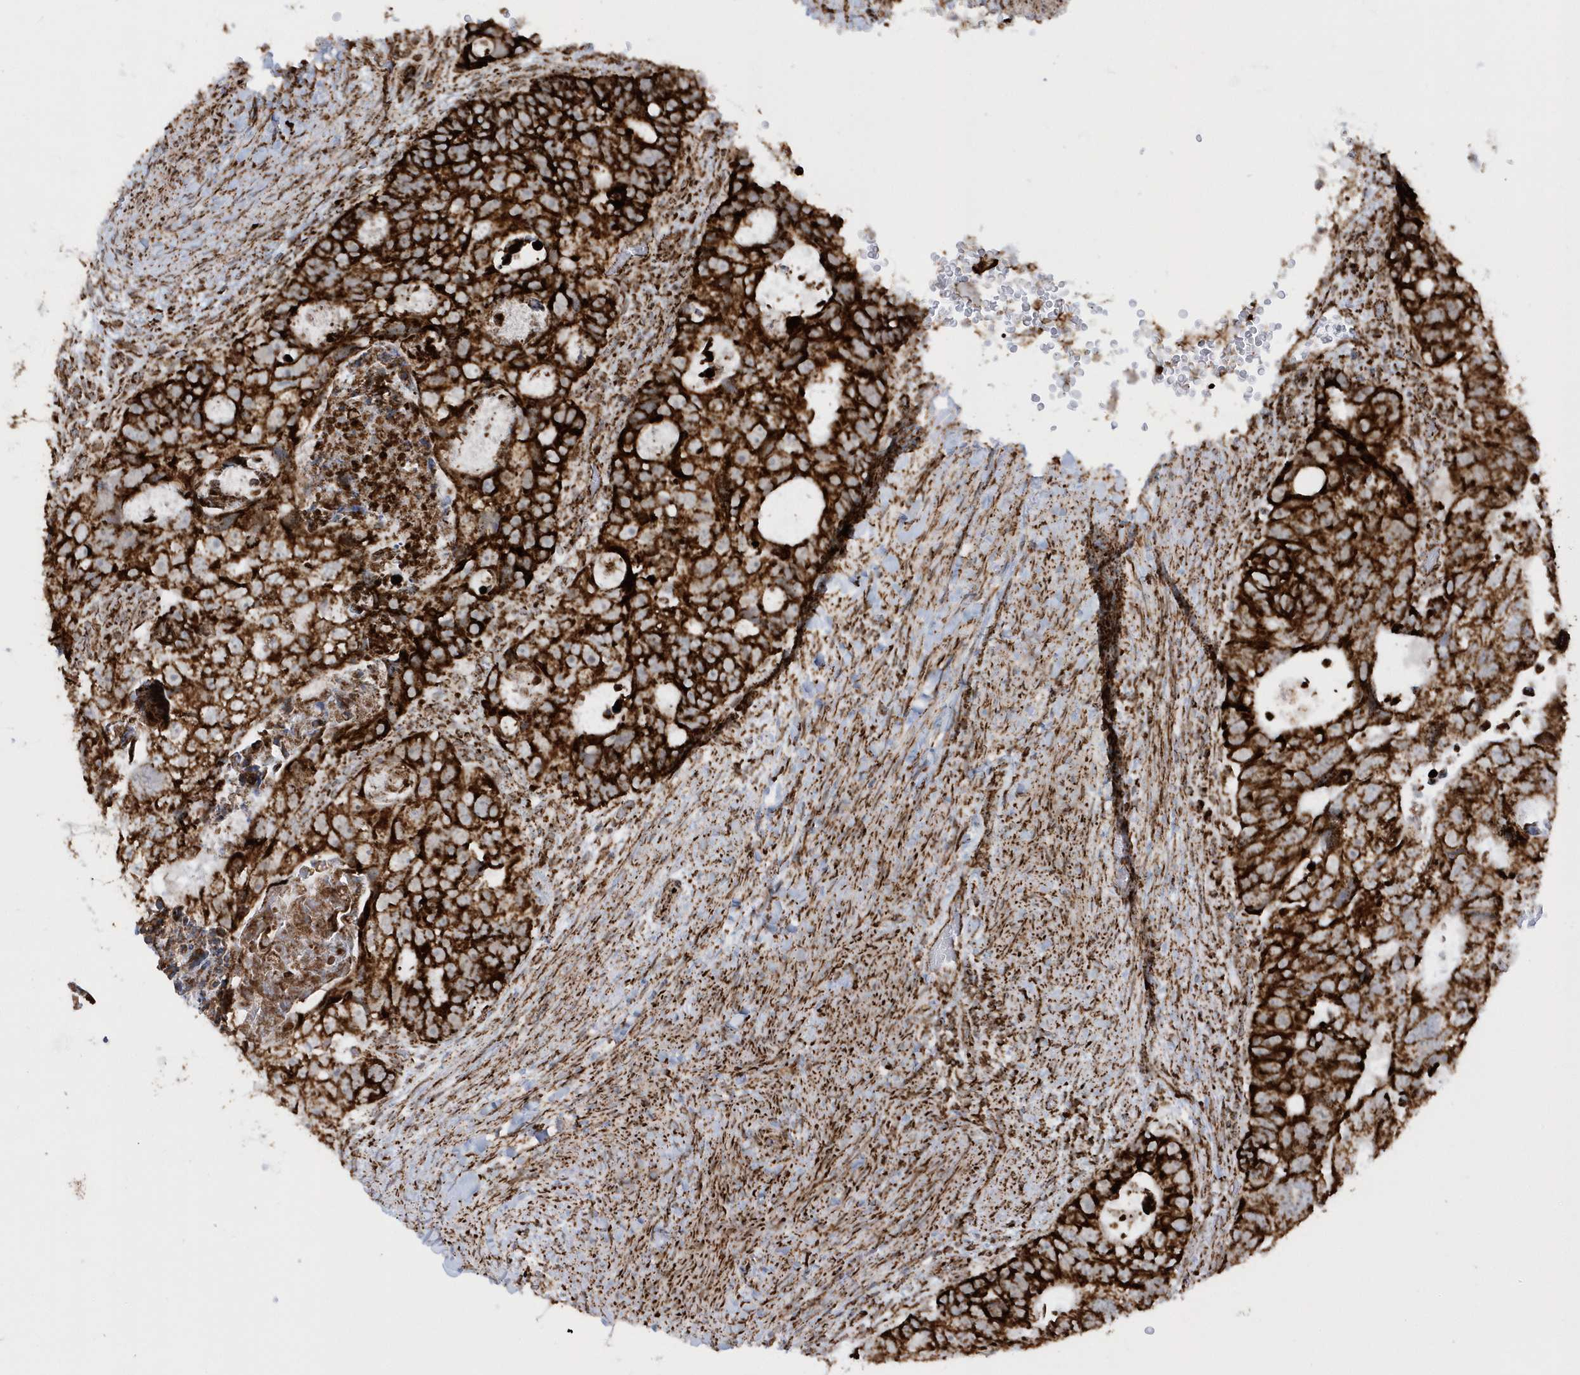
{"staining": {"intensity": "strong", "quantity": ">75%", "location": "cytoplasmic/membranous"}, "tissue": "colorectal cancer", "cell_type": "Tumor cells", "image_type": "cancer", "snomed": [{"axis": "morphology", "description": "Adenocarcinoma, NOS"}, {"axis": "topography", "description": "Rectum"}], "caption": "A high-resolution histopathology image shows IHC staining of colorectal adenocarcinoma, which shows strong cytoplasmic/membranous positivity in about >75% of tumor cells.", "gene": "CRY2", "patient": {"sex": "male", "age": 59}}